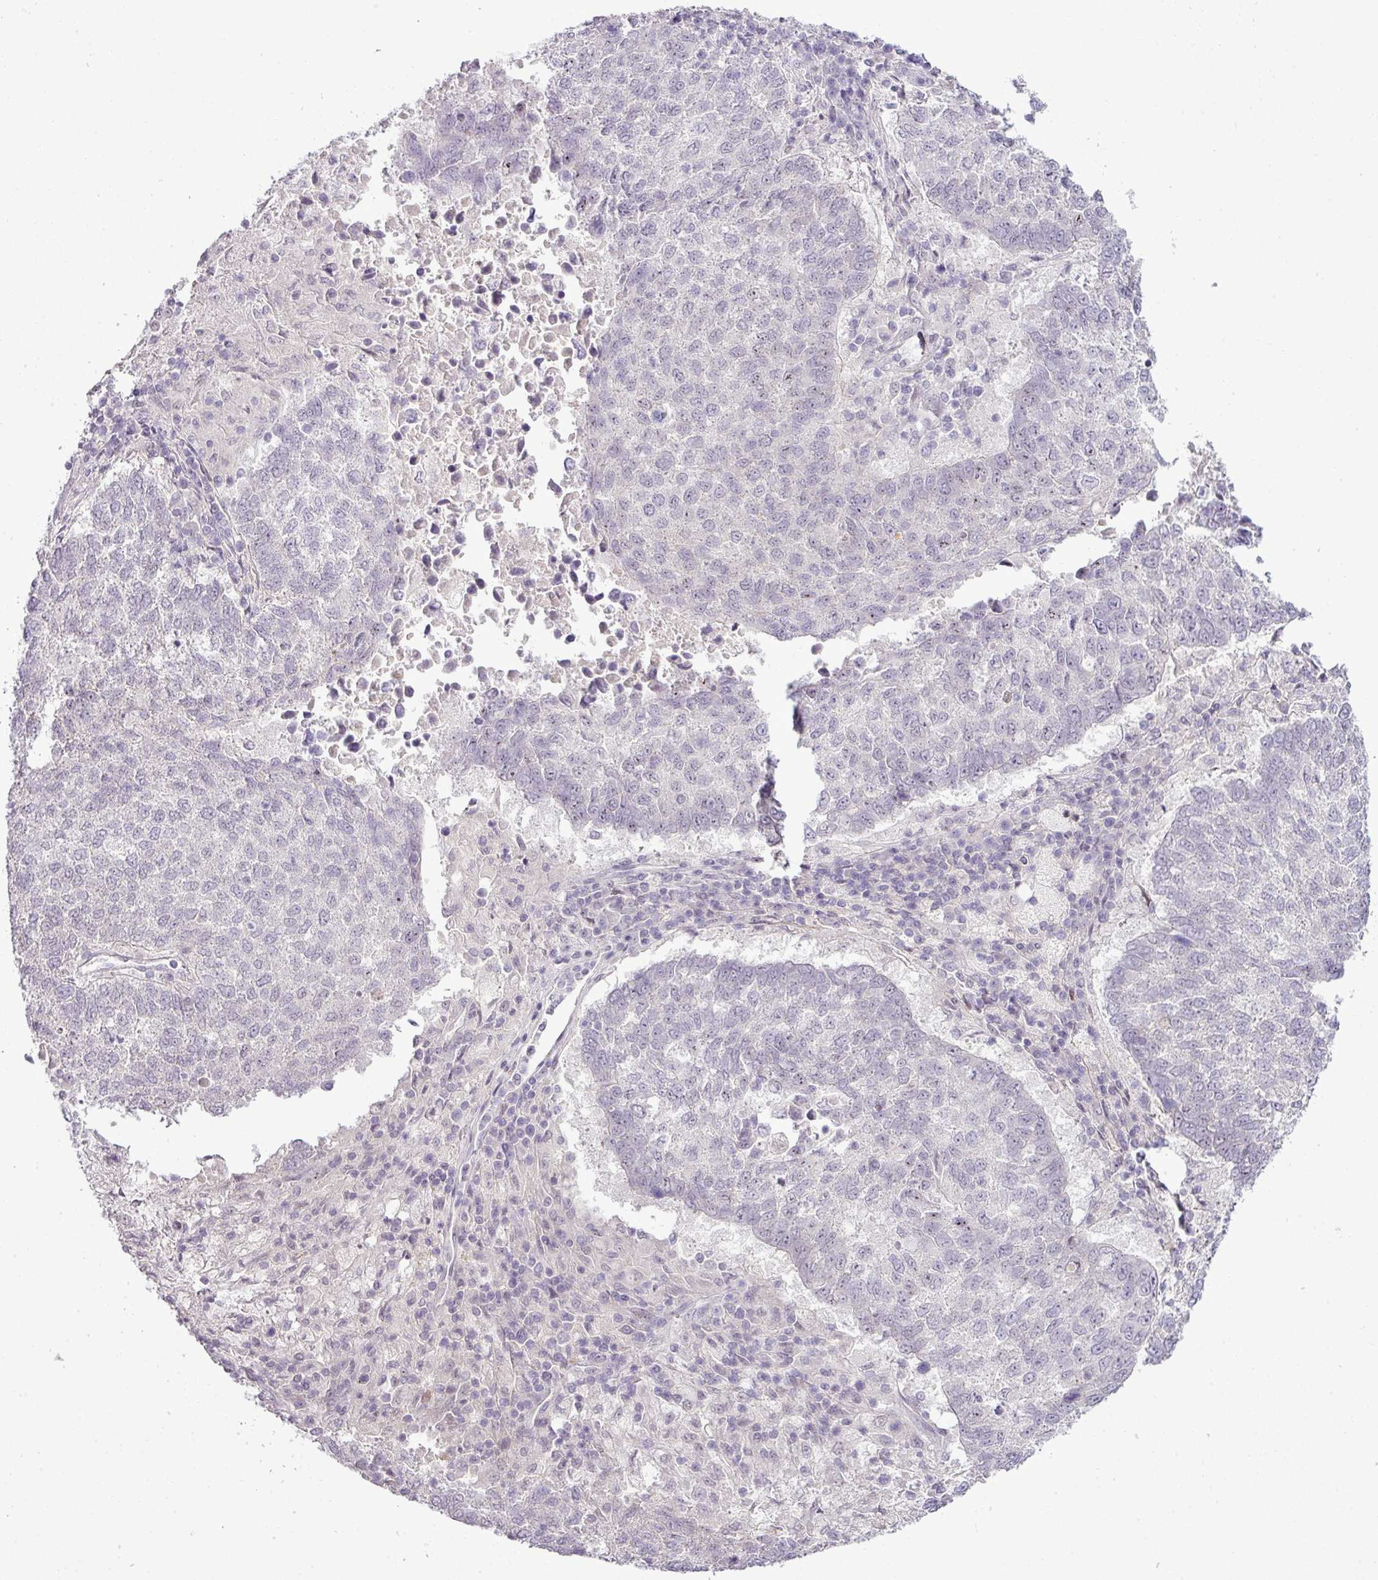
{"staining": {"intensity": "negative", "quantity": "none", "location": "none"}, "tissue": "lung cancer", "cell_type": "Tumor cells", "image_type": "cancer", "snomed": [{"axis": "morphology", "description": "Squamous cell carcinoma, NOS"}, {"axis": "topography", "description": "Lung"}], "caption": "Immunohistochemical staining of squamous cell carcinoma (lung) shows no significant positivity in tumor cells.", "gene": "ZNF688", "patient": {"sex": "male", "age": 73}}